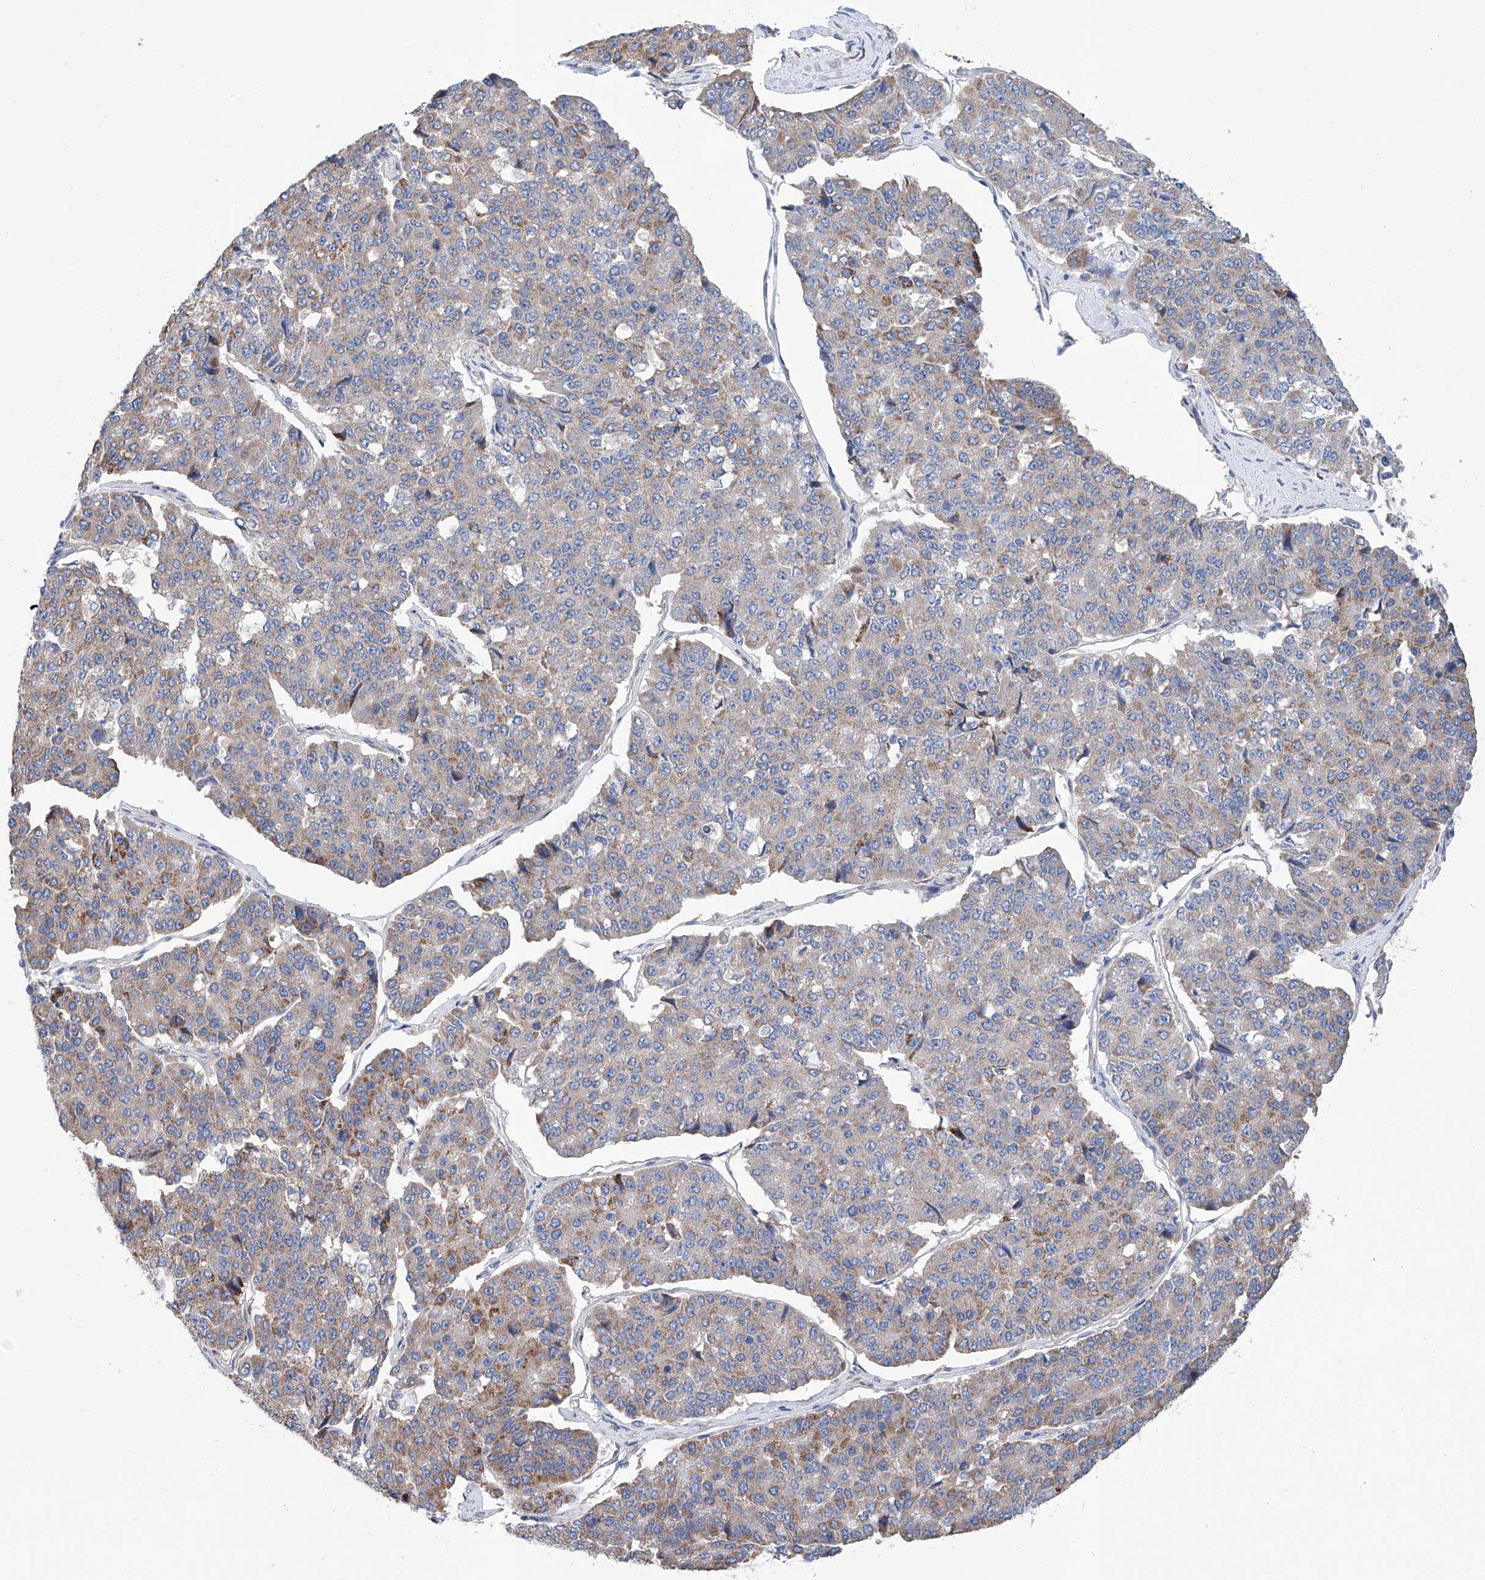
{"staining": {"intensity": "weak", "quantity": "<25%", "location": "cytoplasmic/membranous"}, "tissue": "pancreatic cancer", "cell_type": "Tumor cells", "image_type": "cancer", "snomed": [{"axis": "morphology", "description": "Adenocarcinoma, NOS"}, {"axis": "topography", "description": "Pancreas"}], "caption": "The immunohistochemistry image has no significant expression in tumor cells of pancreatic cancer (adenocarcinoma) tissue.", "gene": "MAD2L1", "patient": {"sex": "male", "age": 50}}